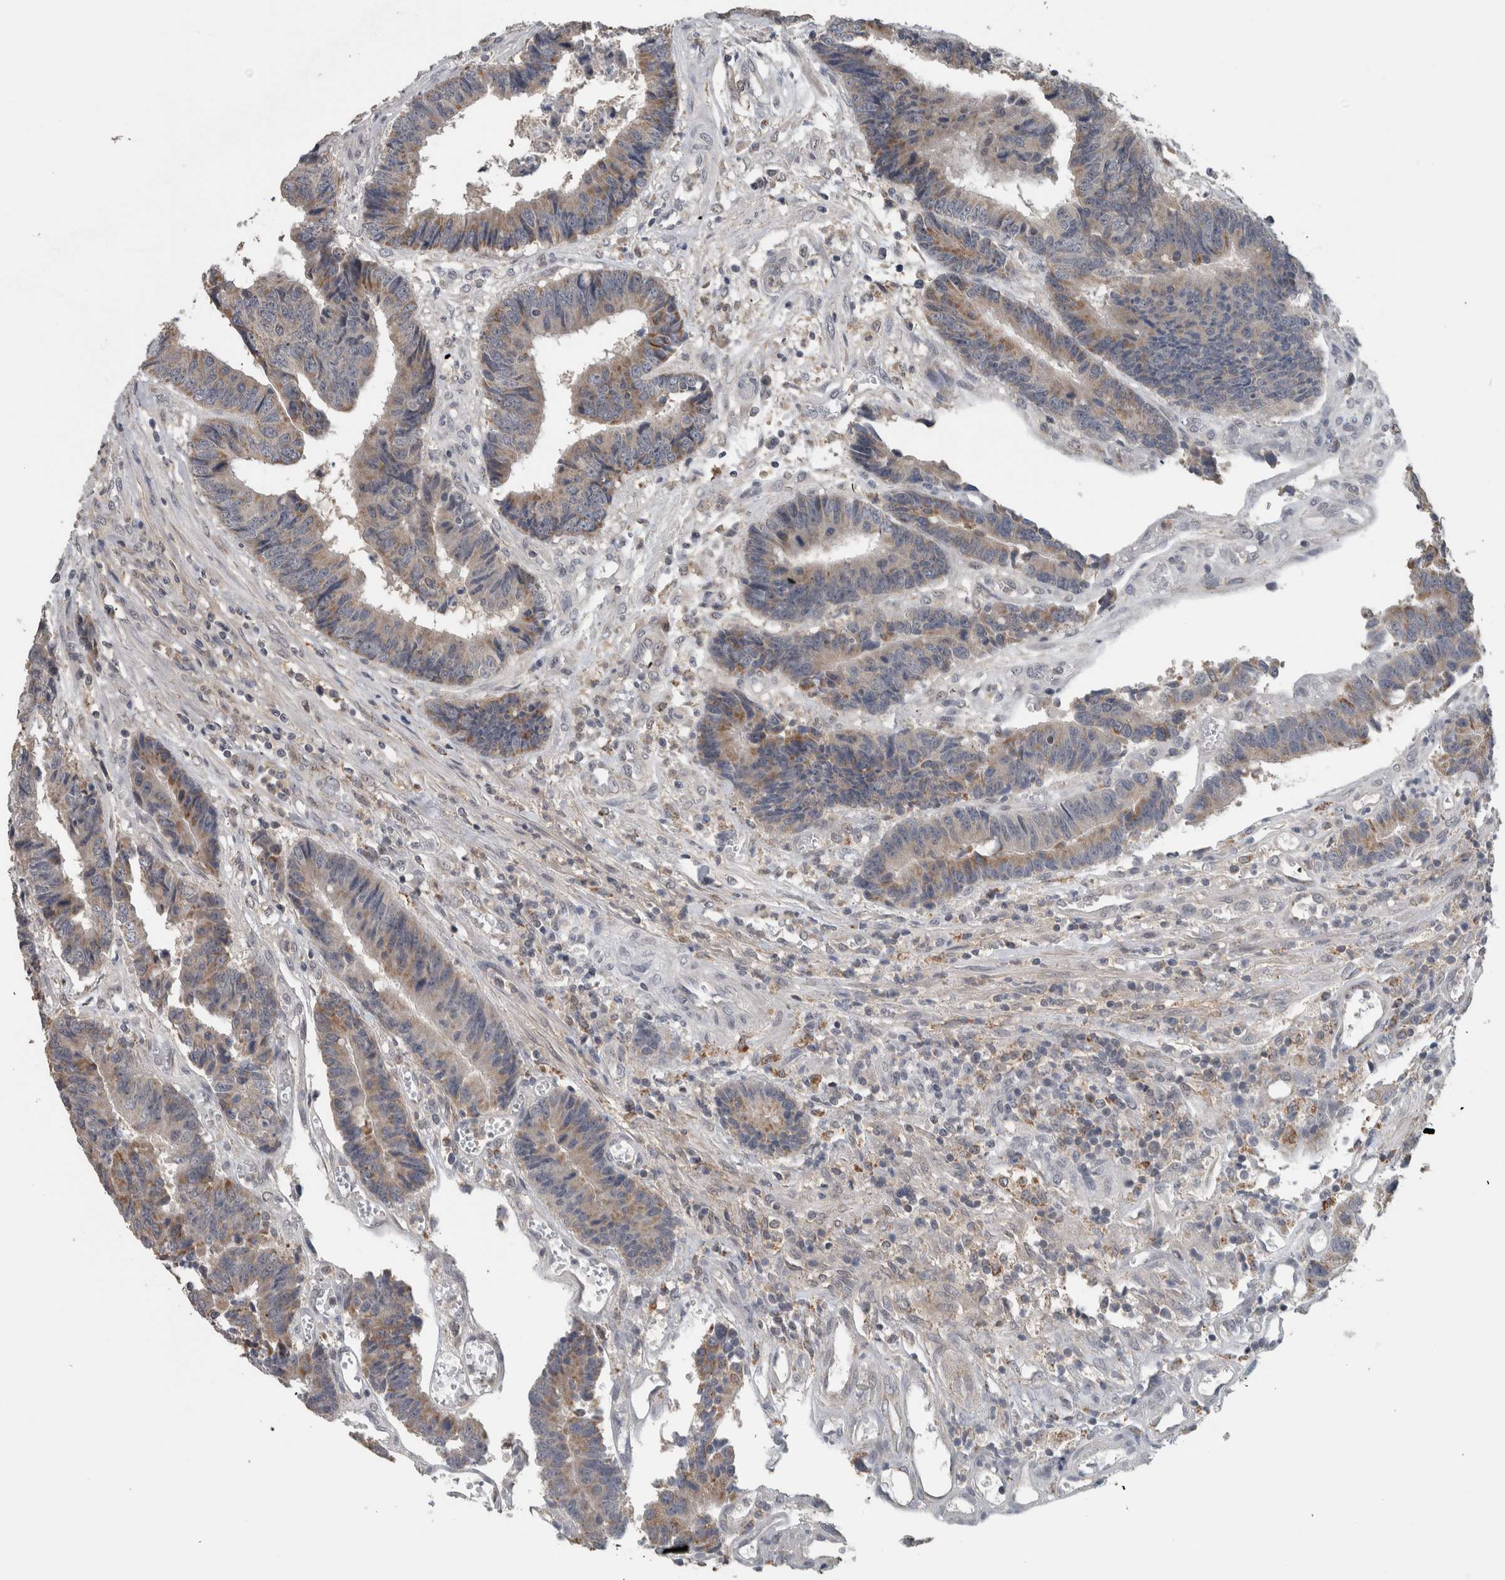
{"staining": {"intensity": "moderate", "quantity": "25%-75%", "location": "cytoplasmic/membranous"}, "tissue": "colorectal cancer", "cell_type": "Tumor cells", "image_type": "cancer", "snomed": [{"axis": "morphology", "description": "Adenocarcinoma, NOS"}, {"axis": "topography", "description": "Rectum"}], "caption": "Immunohistochemical staining of human colorectal cancer shows moderate cytoplasmic/membranous protein positivity in approximately 25%-75% of tumor cells. The staining was performed using DAB, with brown indicating positive protein expression. Nuclei are stained blue with hematoxylin.", "gene": "ACSF2", "patient": {"sex": "male", "age": 84}}